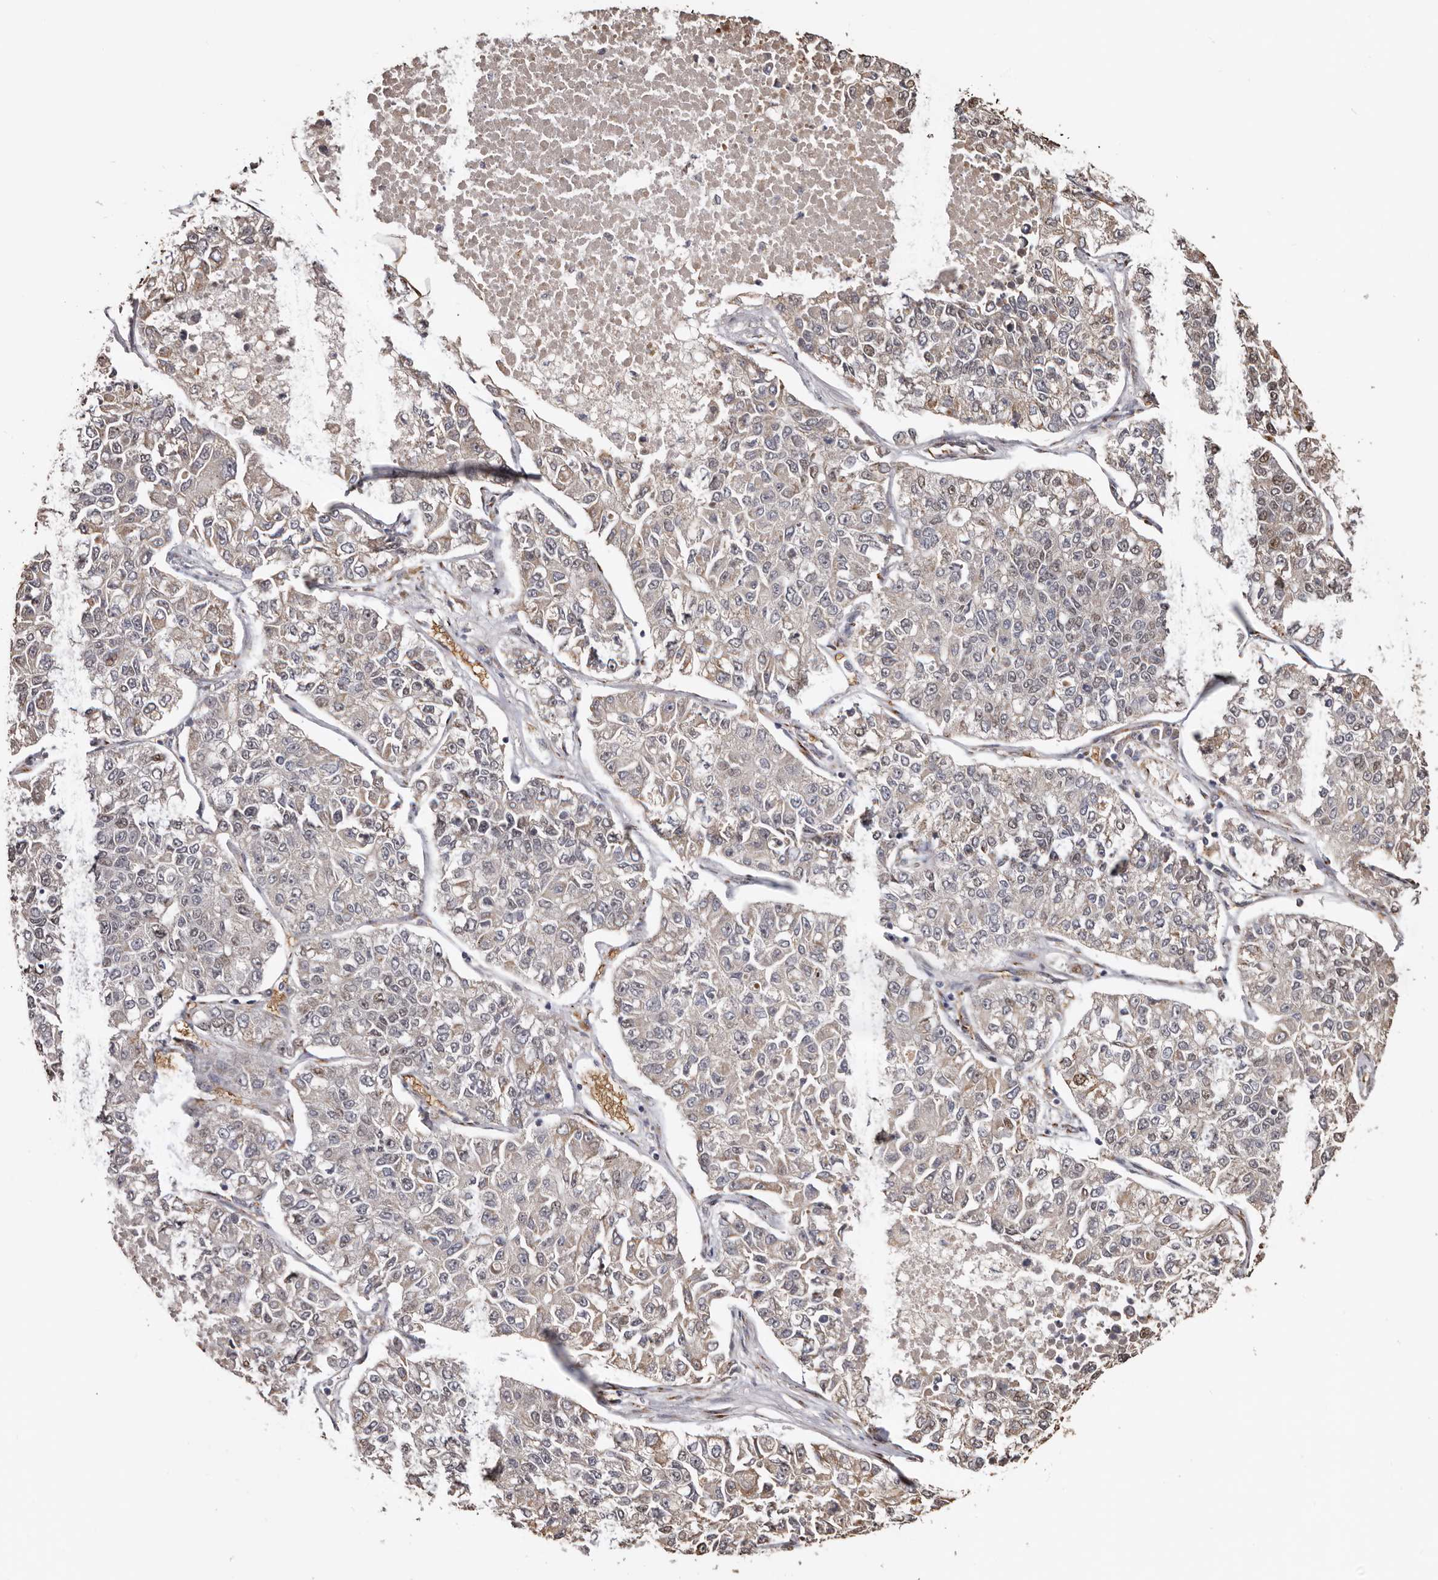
{"staining": {"intensity": "moderate", "quantity": "<25%", "location": "nuclear"}, "tissue": "lung cancer", "cell_type": "Tumor cells", "image_type": "cancer", "snomed": [{"axis": "morphology", "description": "Adenocarcinoma, NOS"}, {"axis": "topography", "description": "Lung"}], "caption": "Lung cancer (adenocarcinoma) was stained to show a protein in brown. There is low levels of moderate nuclear expression in about <25% of tumor cells.", "gene": "ENTREP1", "patient": {"sex": "male", "age": 49}}